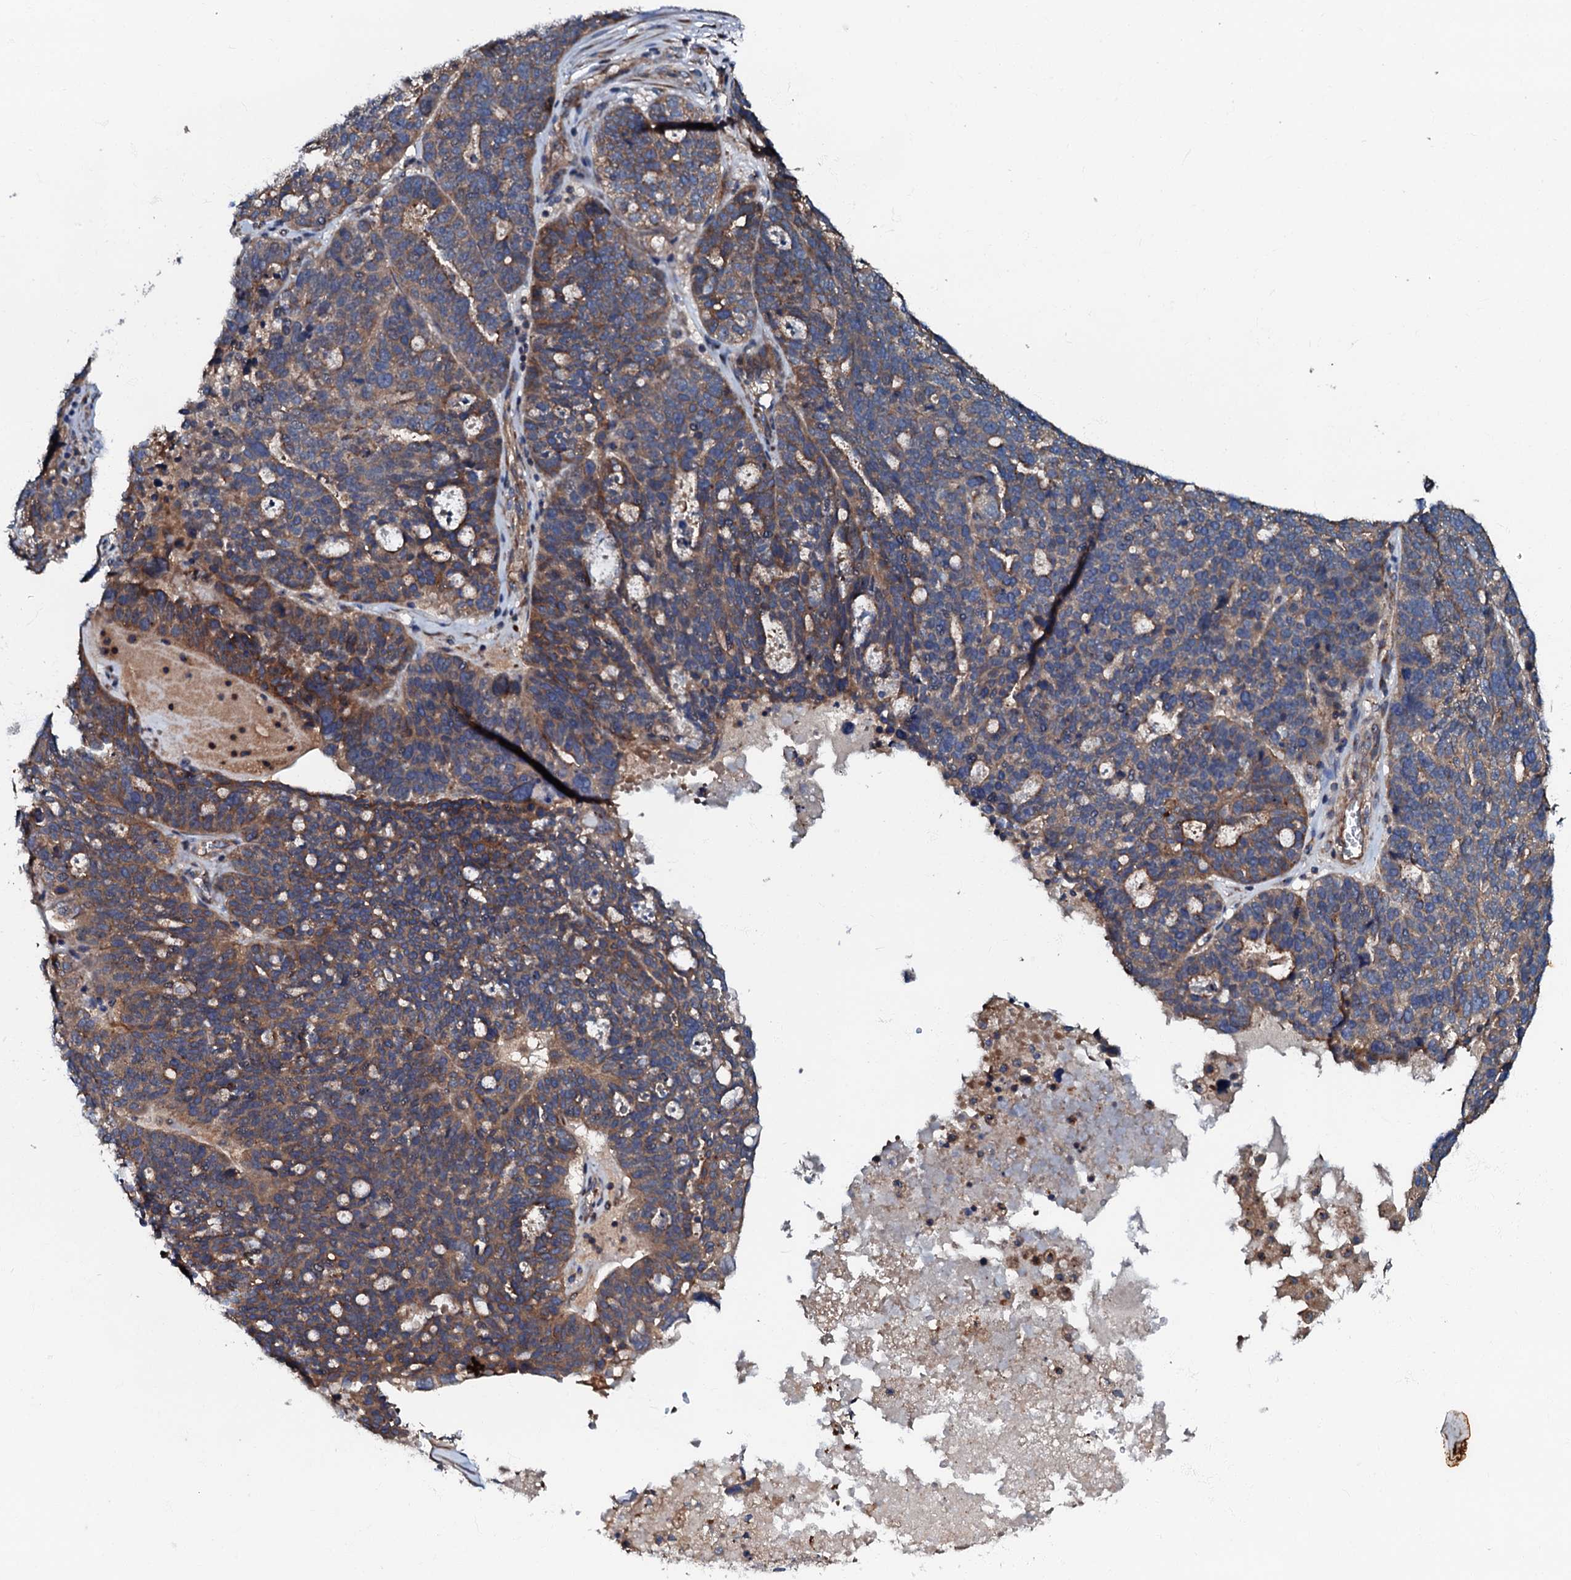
{"staining": {"intensity": "moderate", "quantity": ">75%", "location": "cytoplasmic/membranous"}, "tissue": "ovarian cancer", "cell_type": "Tumor cells", "image_type": "cancer", "snomed": [{"axis": "morphology", "description": "Cystadenocarcinoma, serous, NOS"}, {"axis": "topography", "description": "Ovary"}], "caption": "A micrograph showing moderate cytoplasmic/membranous positivity in about >75% of tumor cells in serous cystadenocarcinoma (ovarian), as visualized by brown immunohistochemical staining.", "gene": "BLOC1S6", "patient": {"sex": "female", "age": 59}}